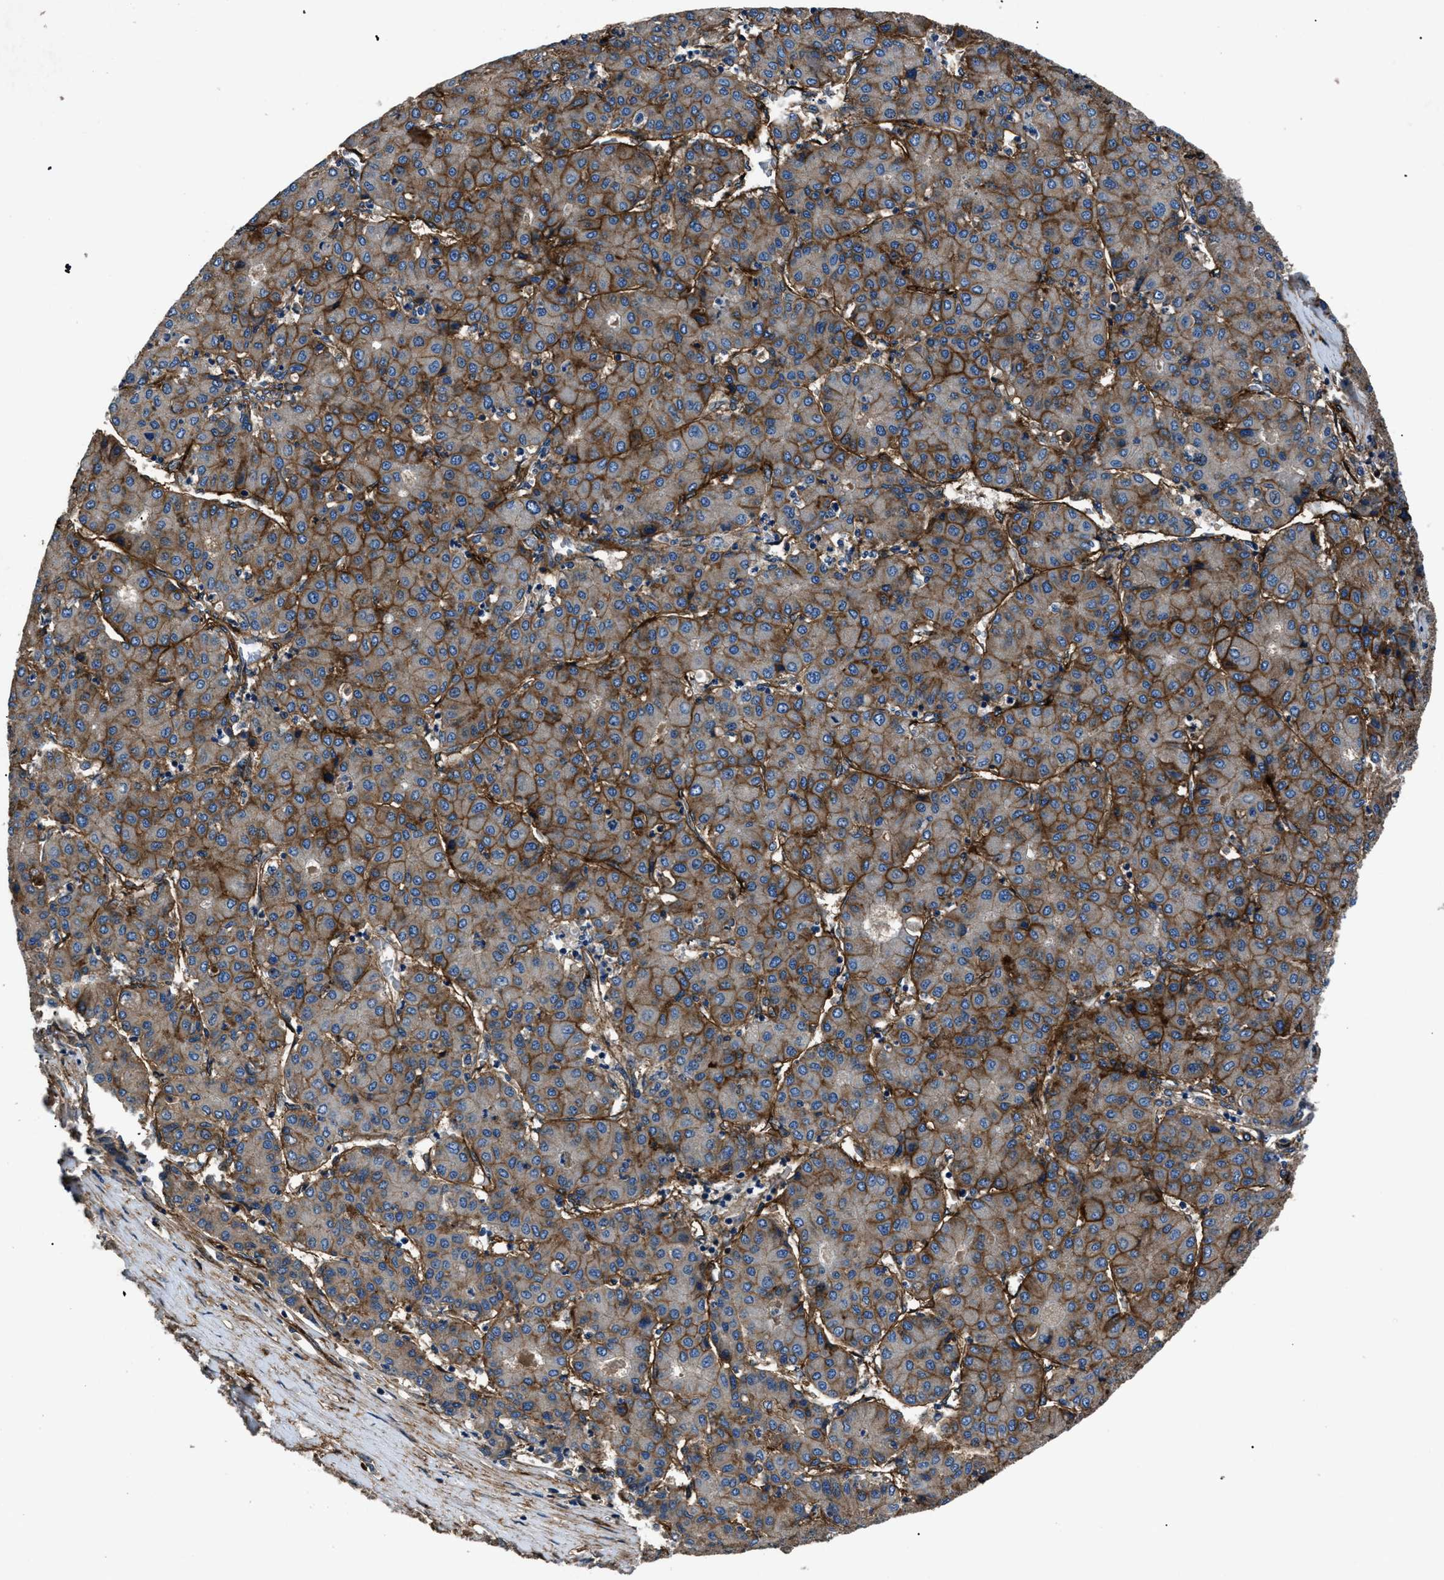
{"staining": {"intensity": "moderate", "quantity": ">75%", "location": "cytoplasmic/membranous"}, "tissue": "liver cancer", "cell_type": "Tumor cells", "image_type": "cancer", "snomed": [{"axis": "morphology", "description": "Carcinoma, Hepatocellular, NOS"}, {"axis": "topography", "description": "Liver"}], "caption": "Immunohistochemical staining of human liver cancer (hepatocellular carcinoma) reveals medium levels of moderate cytoplasmic/membranous positivity in approximately >75% of tumor cells. The staining was performed using DAB, with brown indicating positive protein expression. Nuclei are stained blue with hematoxylin.", "gene": "CD276", "patient": {"sex": "male", "age": 65}}